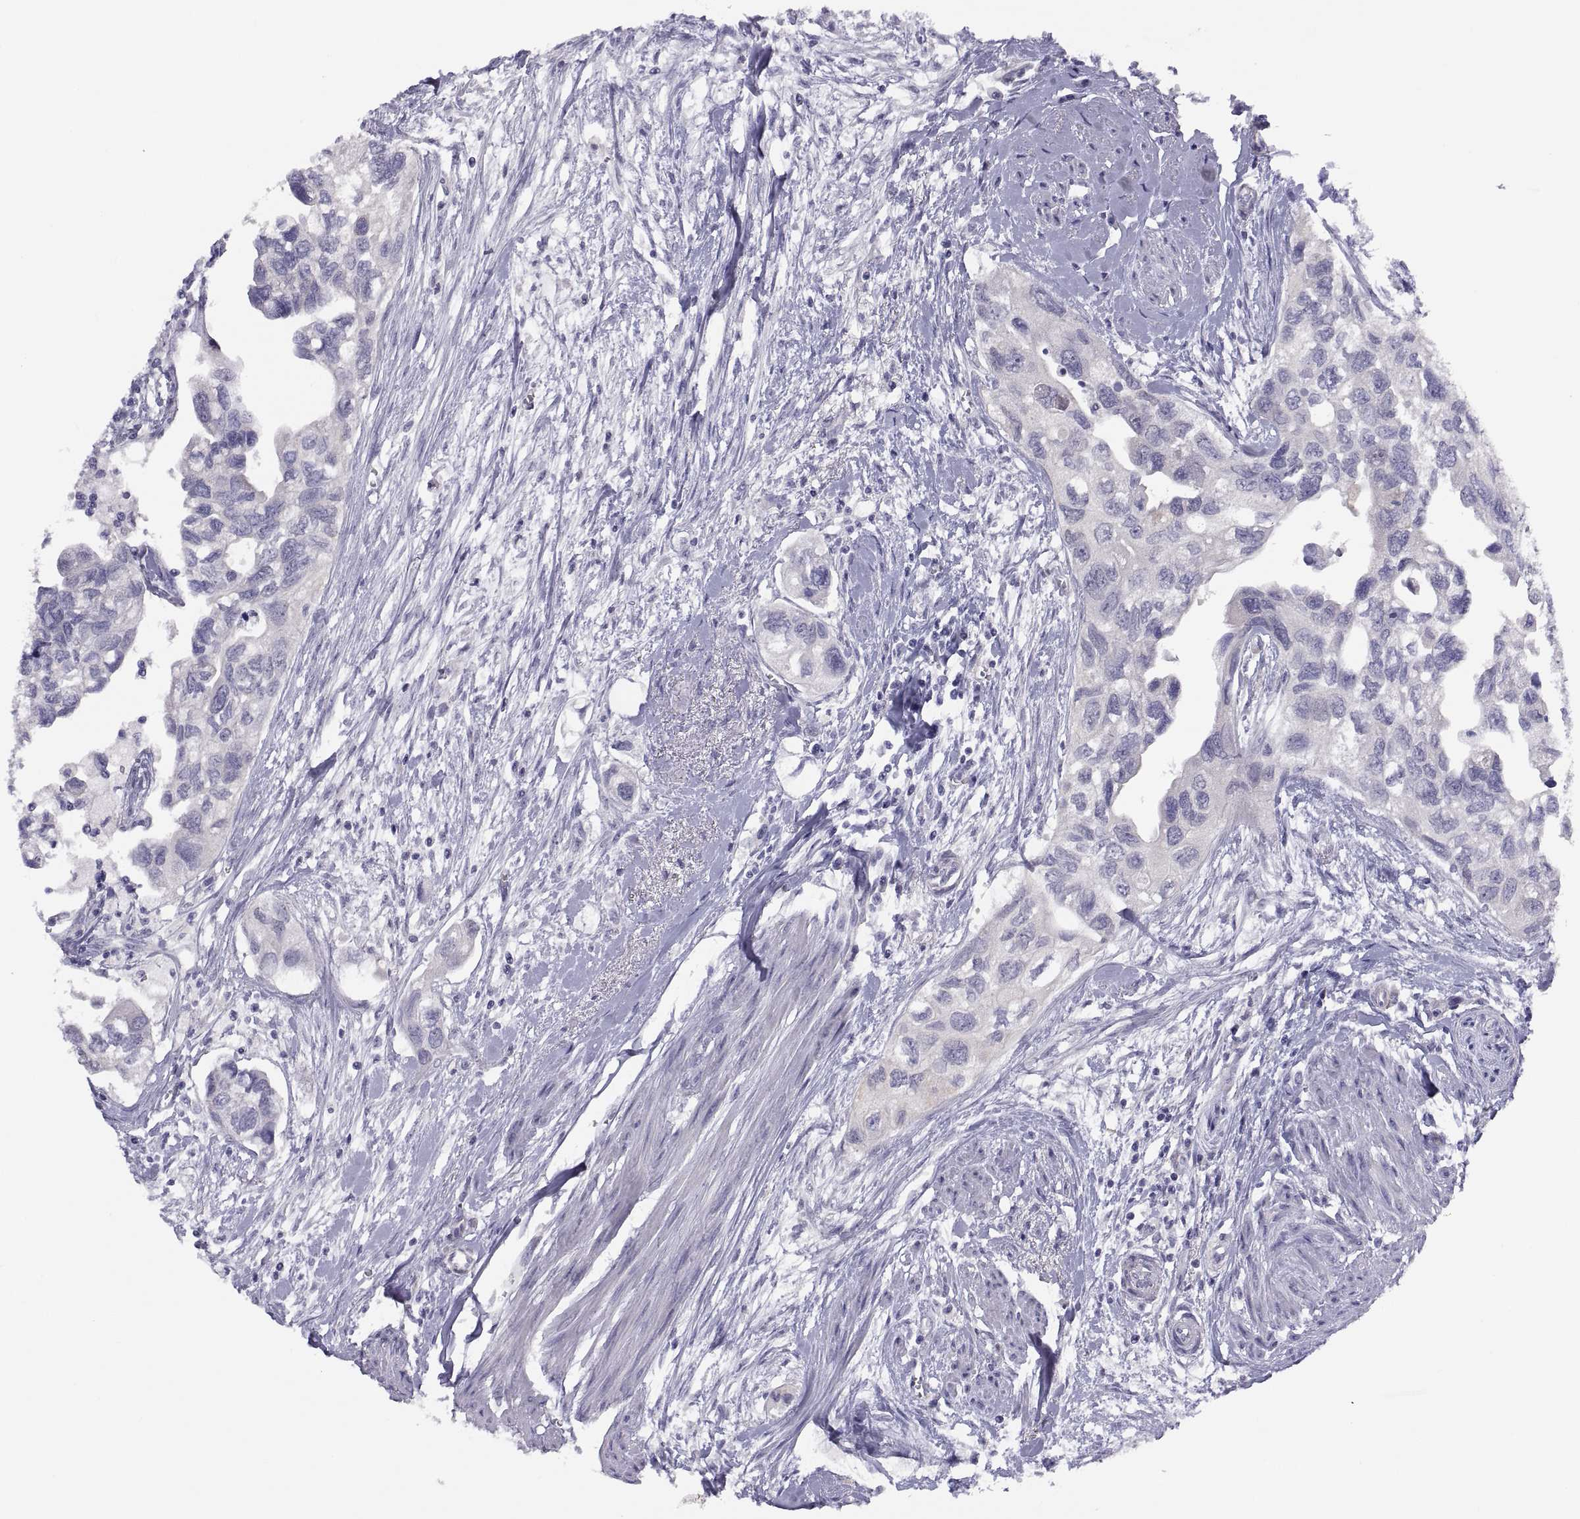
{"staining": {"intensity": "negative", "quantity": "none", "location": "none"}, "tissue": "urothelial cancer", "cell_type": "Tumor cells", "image_type": "cancer", "snomed": [{"axis": "morphology", "description": "Urothelial carcinoma, High grade"}, {"axis": "topography", "description": "Urinary bladder"}], "caption": "IHC of human urothelial cancer demonstrates no expression in tumor cells. (DAB immunohistochemistry, high magnification).", "gene": "STRC", "patient": {"sex": "male", "age": 59}}